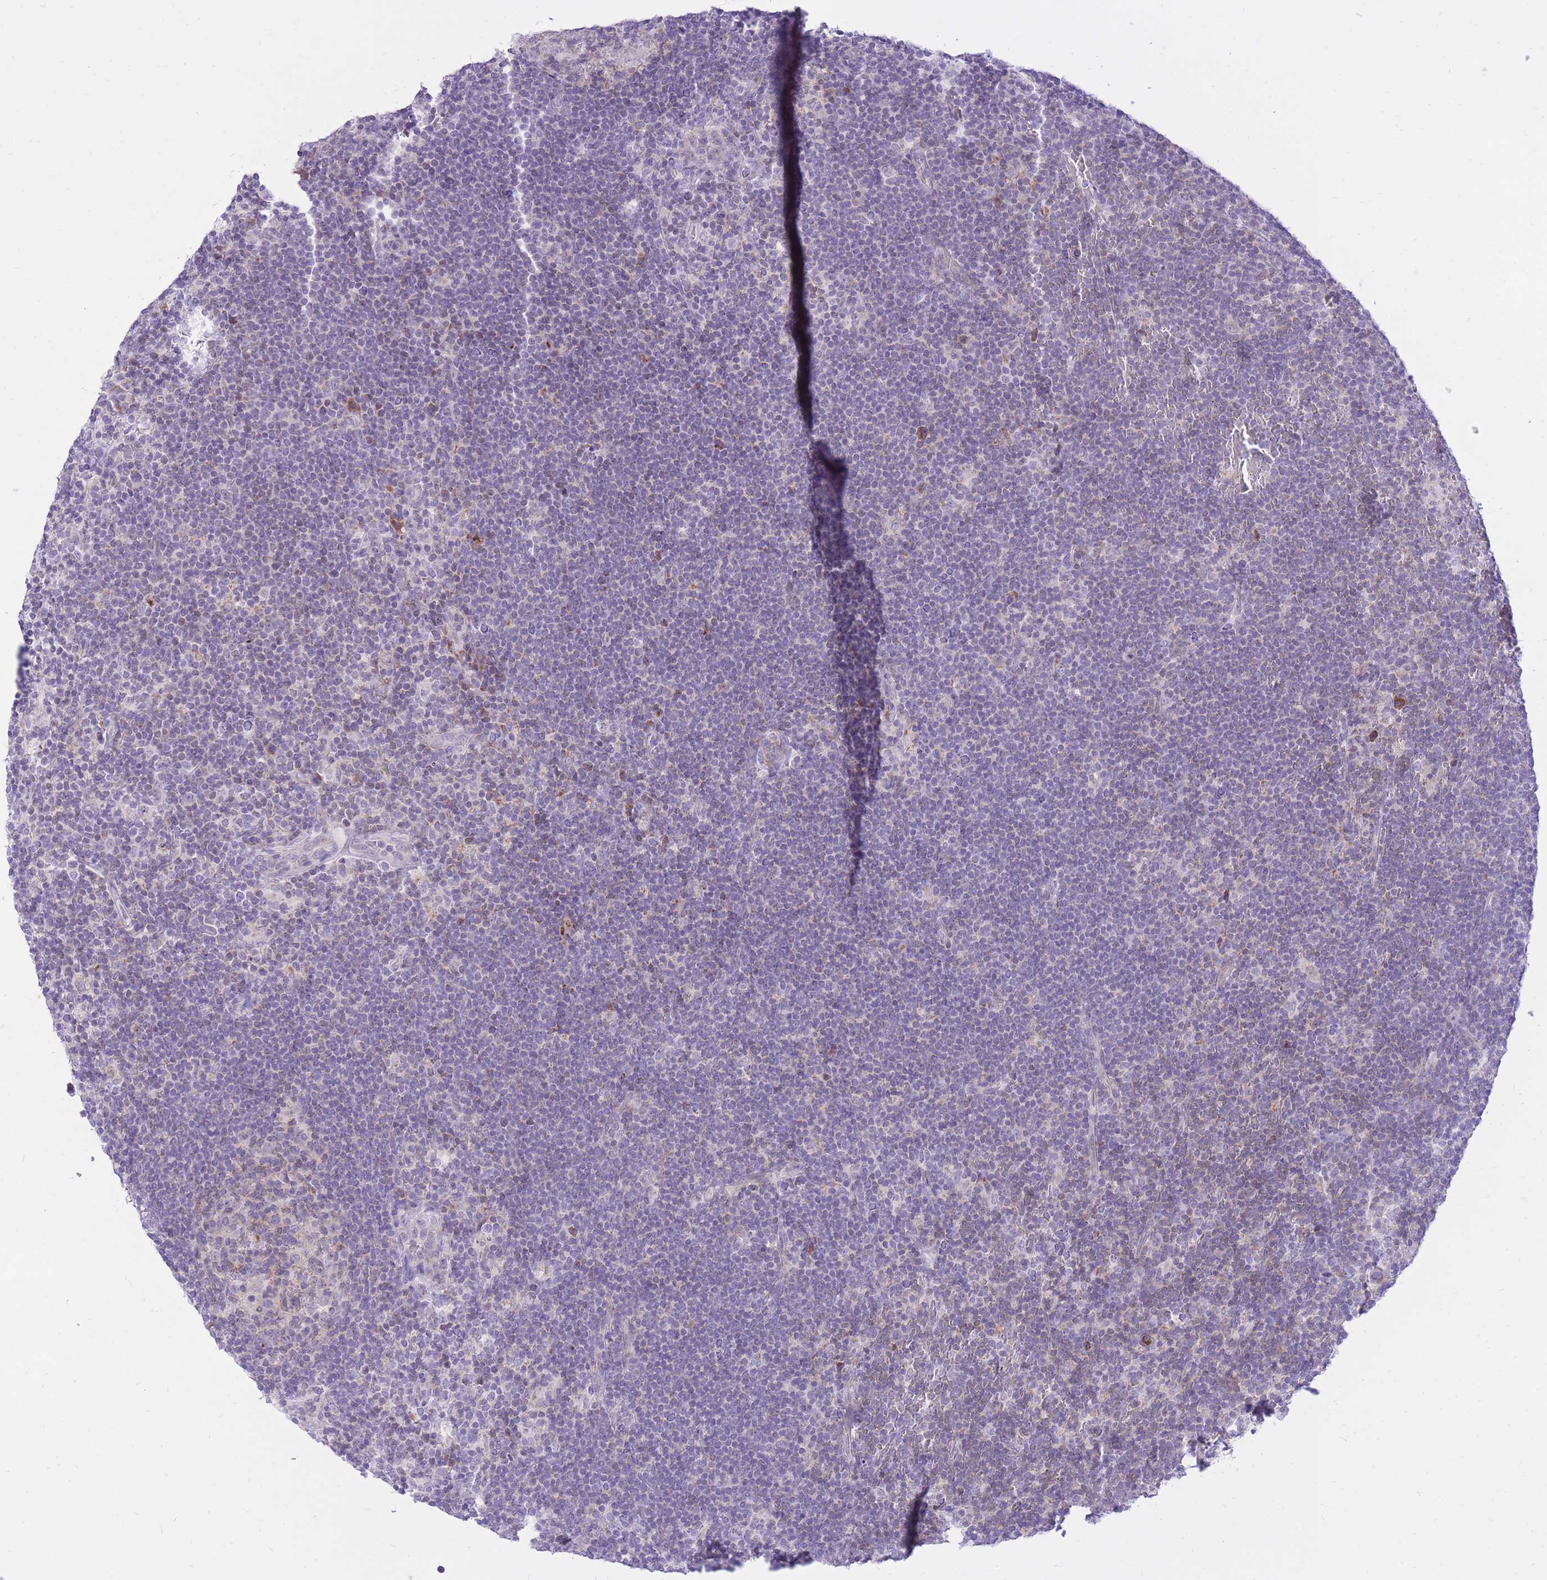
{"staining": {"intensity": "negative", "quantity": "none", "location": "none"}, "tissue": "lymphoma", "cell_type": "Tumor cells", "image_type": "cancer", "snomed": [{"axis": "morphology", "description": "Hodgkin's disease, NOS"}, {"axis": "topography", "description": "Lymph node"}], "caption": "Immunohistochemistry (IHC) photomicrograph of neoplastic tissue: Hodgkin's disease stained with DAB demonstrates no significant protein staining in tumor cells.", "gene": "DENND2D", "patient": {"sex": "female", "age": 57}}